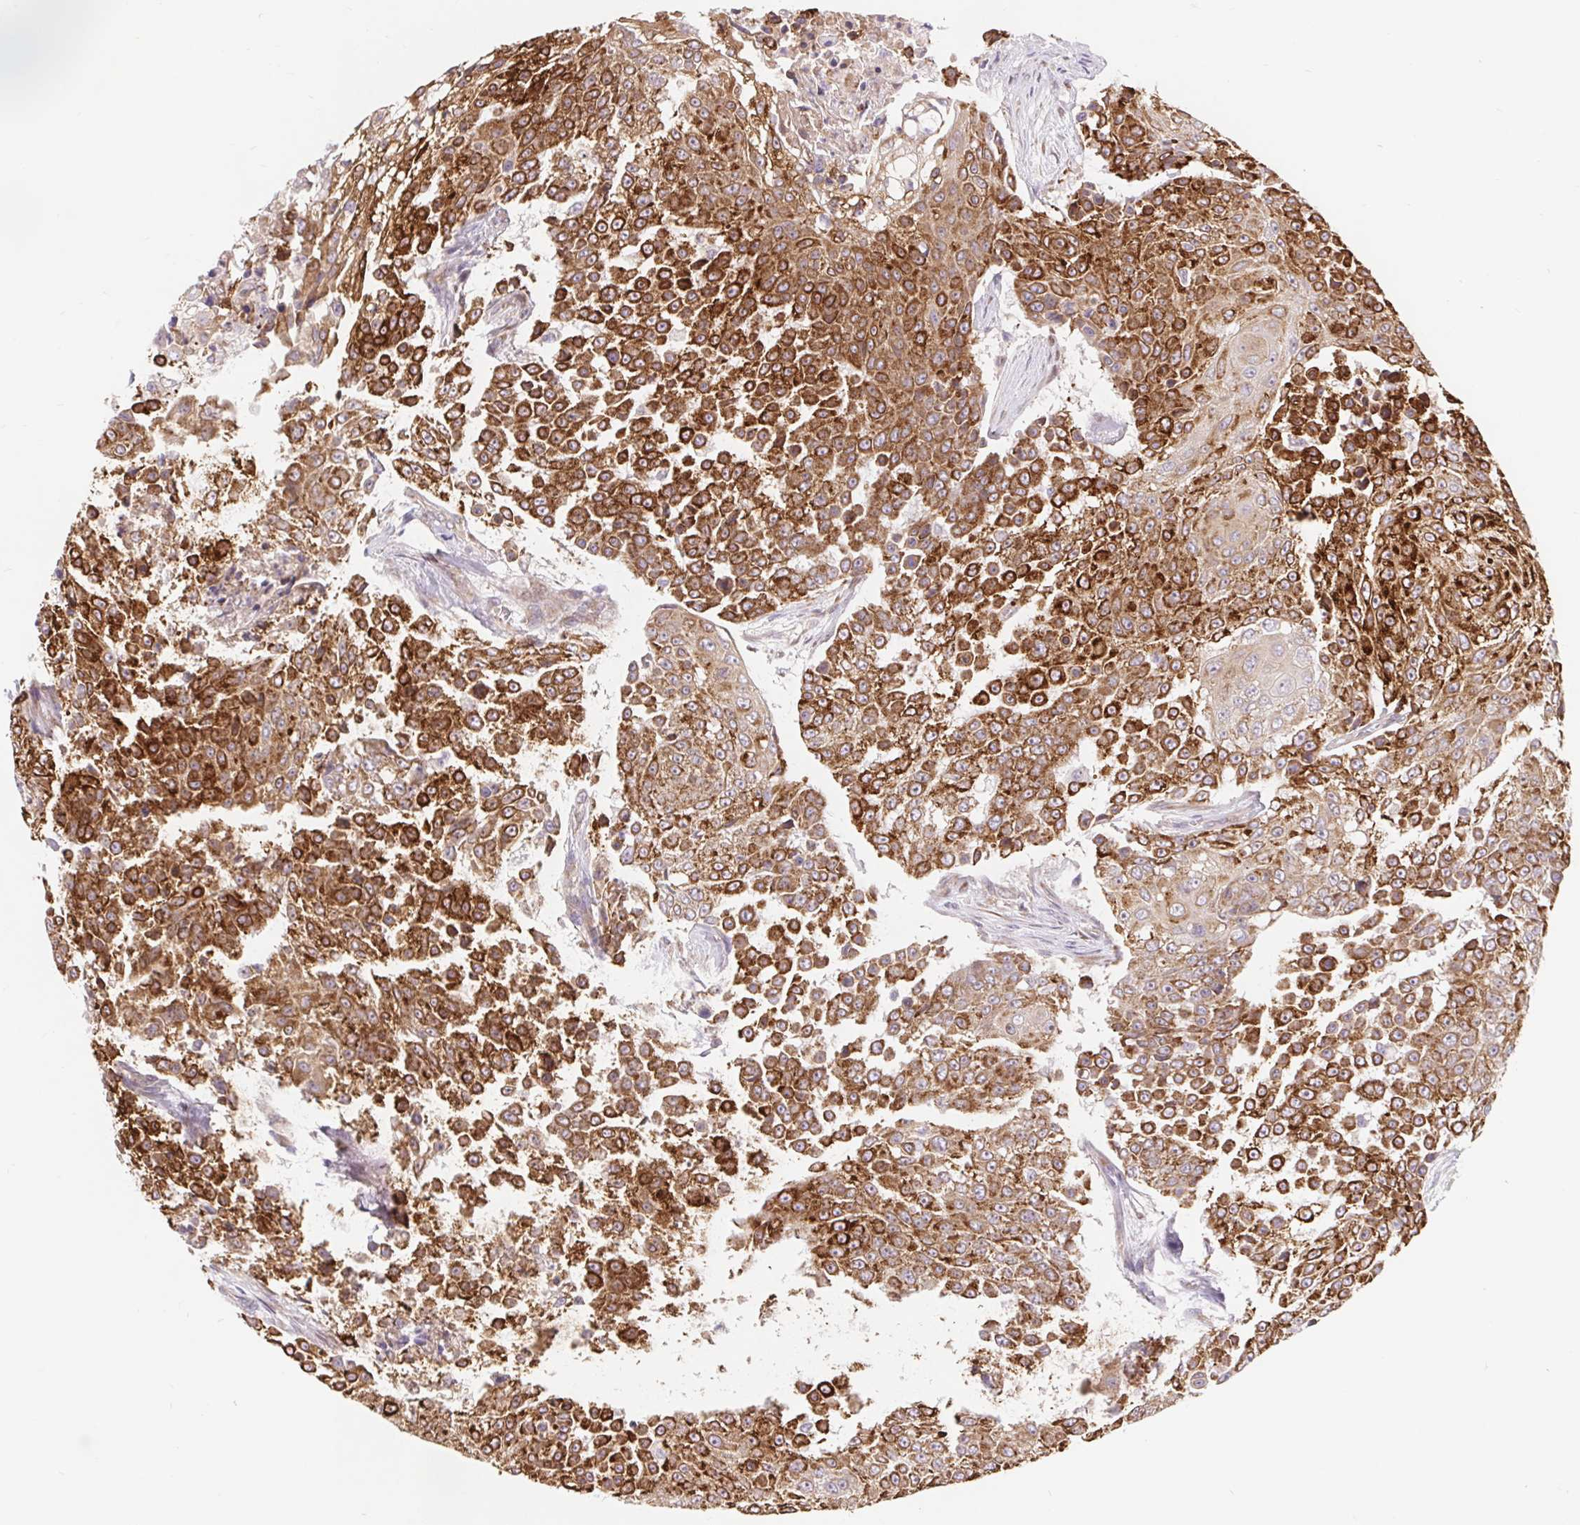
{"staining": {"intensity": "strong", "quantity": ">75%", "location": "cytoplasmic/membranous"}, "tissue": "urothelial cancer", "cell_type": "Tumor cells", "image_type": "cancer", "snomed": [{"axis": "morphology", "description": "Urothelial carcinoma, High grade"}, {"axis": "topography", "description": "Urinary bladder"}], "caption": "IHC staining of urothelial carcinoma (high-grade), which shows high levels of strong cytoplasmic/membranous positivity in about >75% of tumor cells indicating strong cytoplasmic/membranous protein positivity. The staining was performed using DAB (3,3'-diaminobenzidine) (brown) for protein detection and nuclei were counterstained in hematoxylin (blue).", "gene": "LYPD5", "patient": {"sex": "female", "age": 63}}